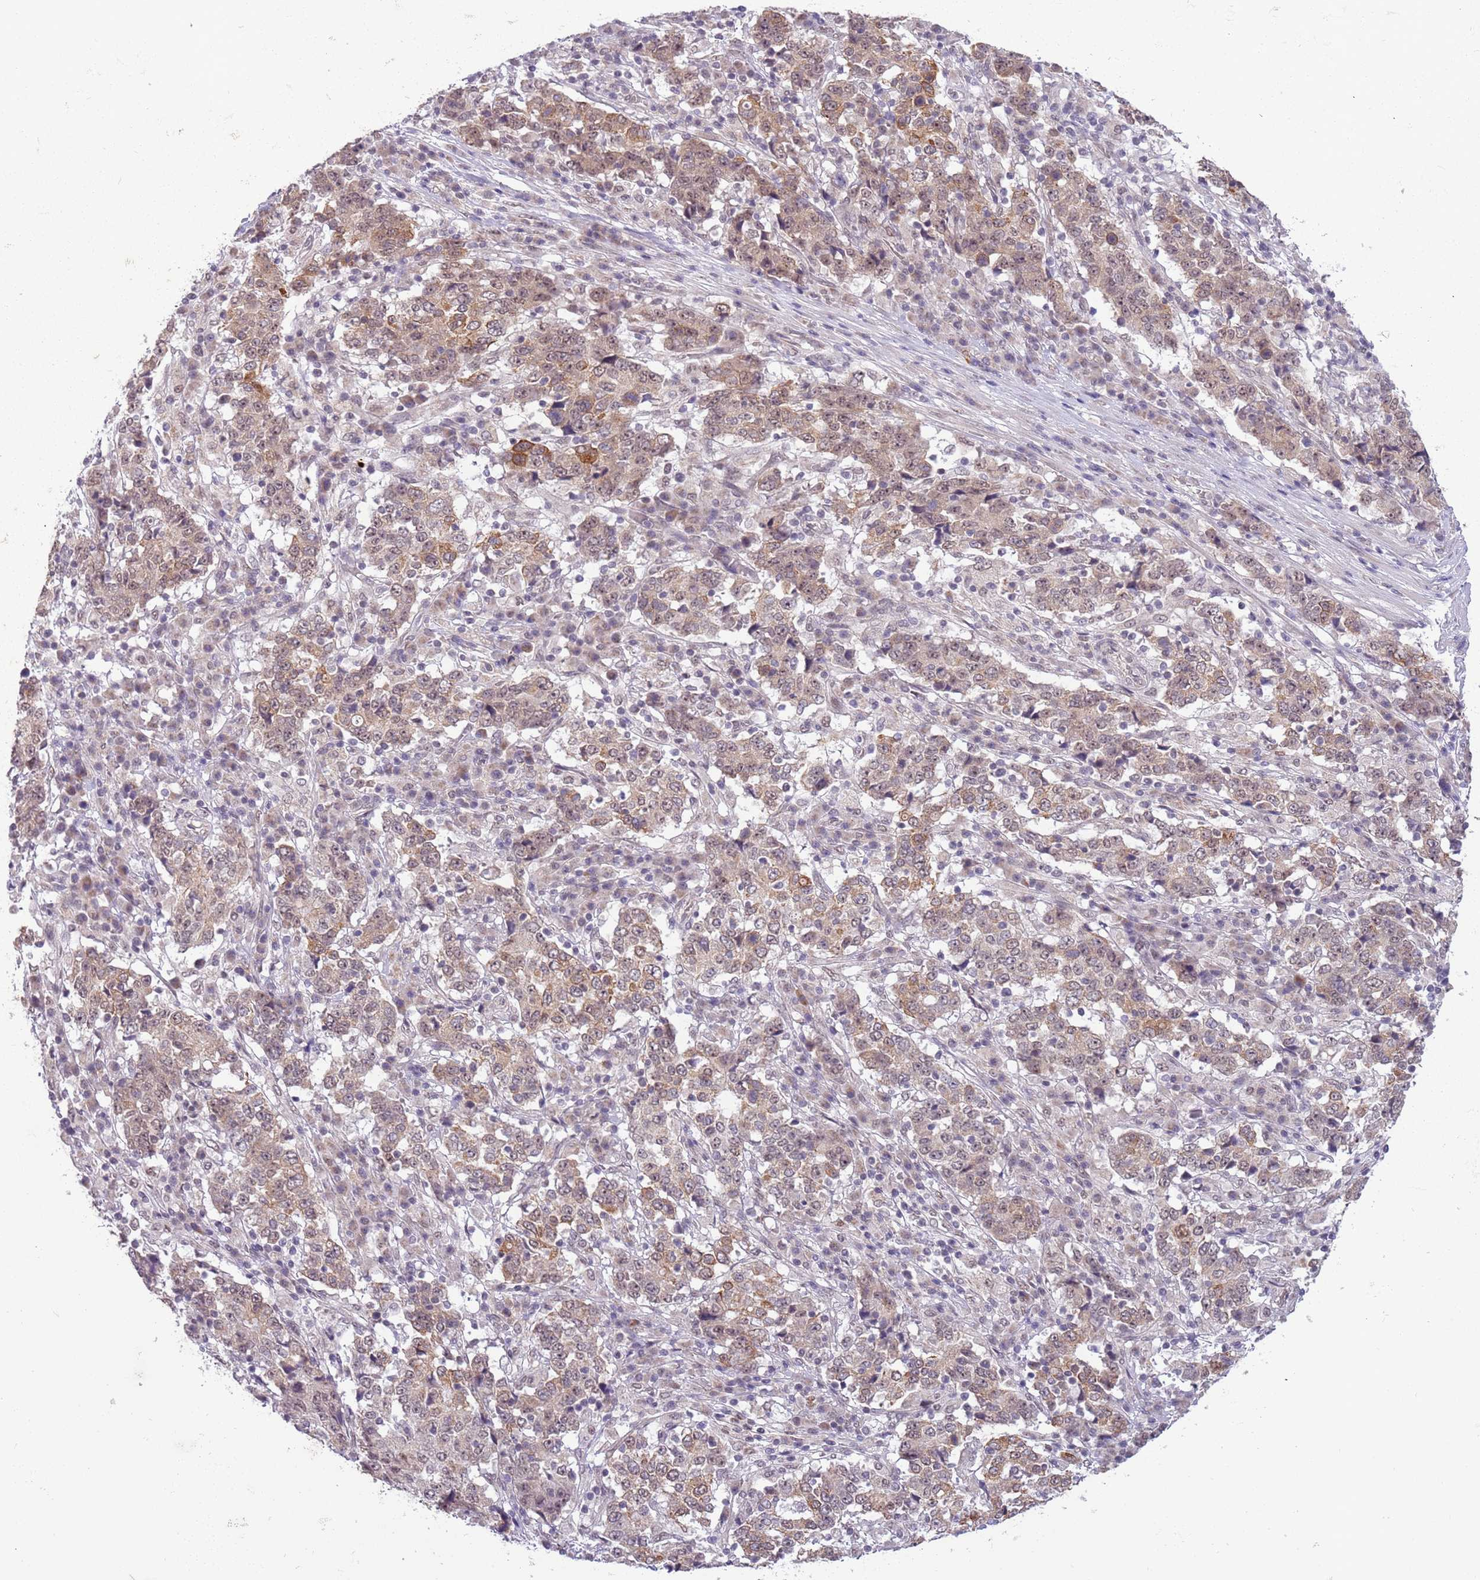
{"staining": {"intensity": "weak", "quantity": "25%-75%", "location": "cytoplasmic/membranous,nuclear"}, "tissue": "stomach cancer", "cell_type": "Tumor cells", "image_type": "cancer", "snomed": [{"axis": "morphology", "description": "Adenocarcinoma, NOS"}, {"axis": "topography", "description": "Stomach"}], "caption": "This is an image of immunohistochemistry staining of adenocarcinoma (stomach), which shows weak positivity in the cytoplasmic/membranous and nuclear of tumor cells.", "gene": "FAM120AOS", "patient": {"sex": "male", "age": 59}}